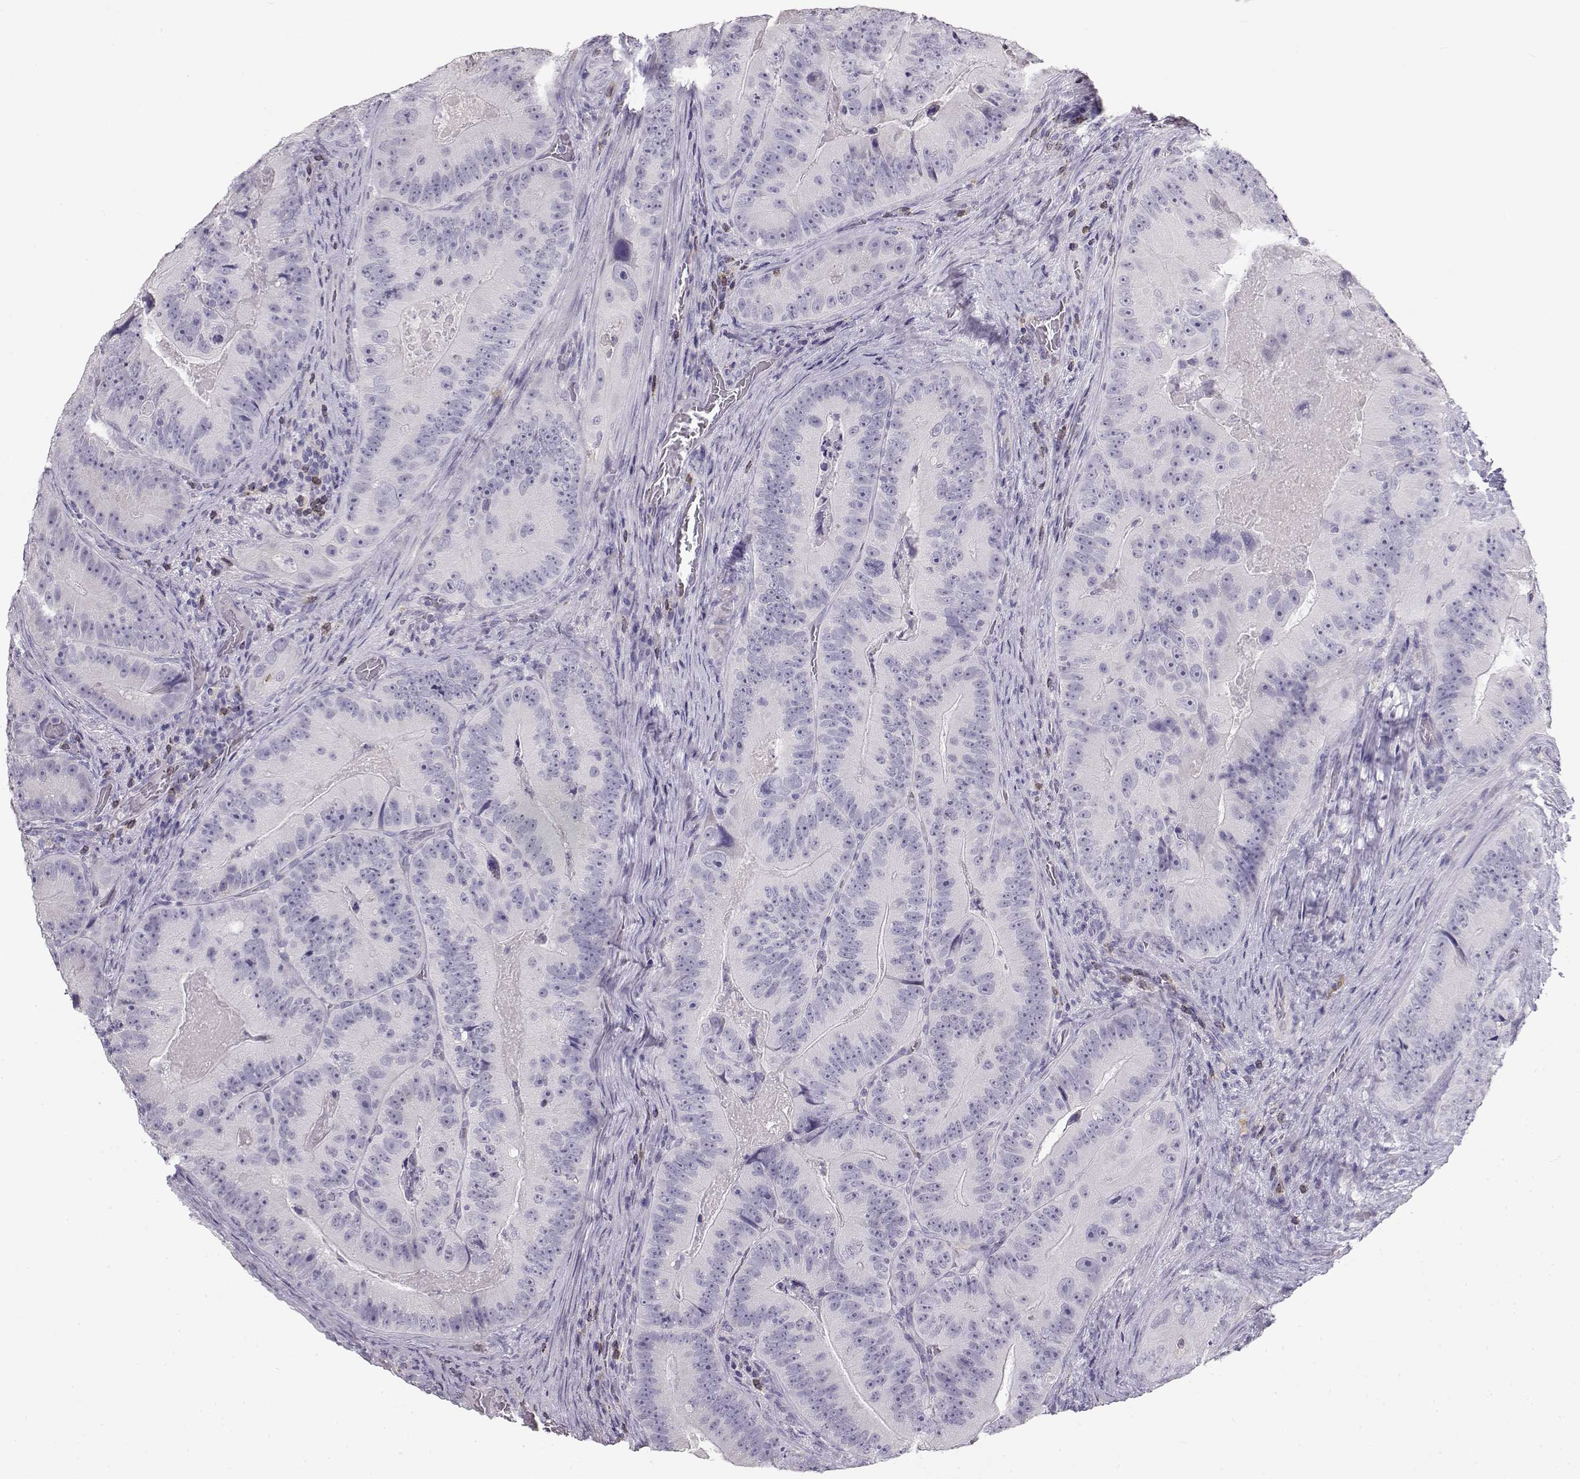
{"staining": {"intensity": "negative", "quantity": "none", "location": "none"}, "tissue": "colorectal cancer", "cell_type": "Tumor cells", "image_type": "cancer", "snomed": [{"axis": "morphology", "description": "Adenocarcinoma, NOS"}, {"axis": "topography", "description": "Colon"}], "caption": "Adenocarcinoma (colorectal) stained for a protein using IHC demonstrates no positivity tumor cells.", "gene": "NUTM1", "patient": {"sex": "female", "age": 86}}